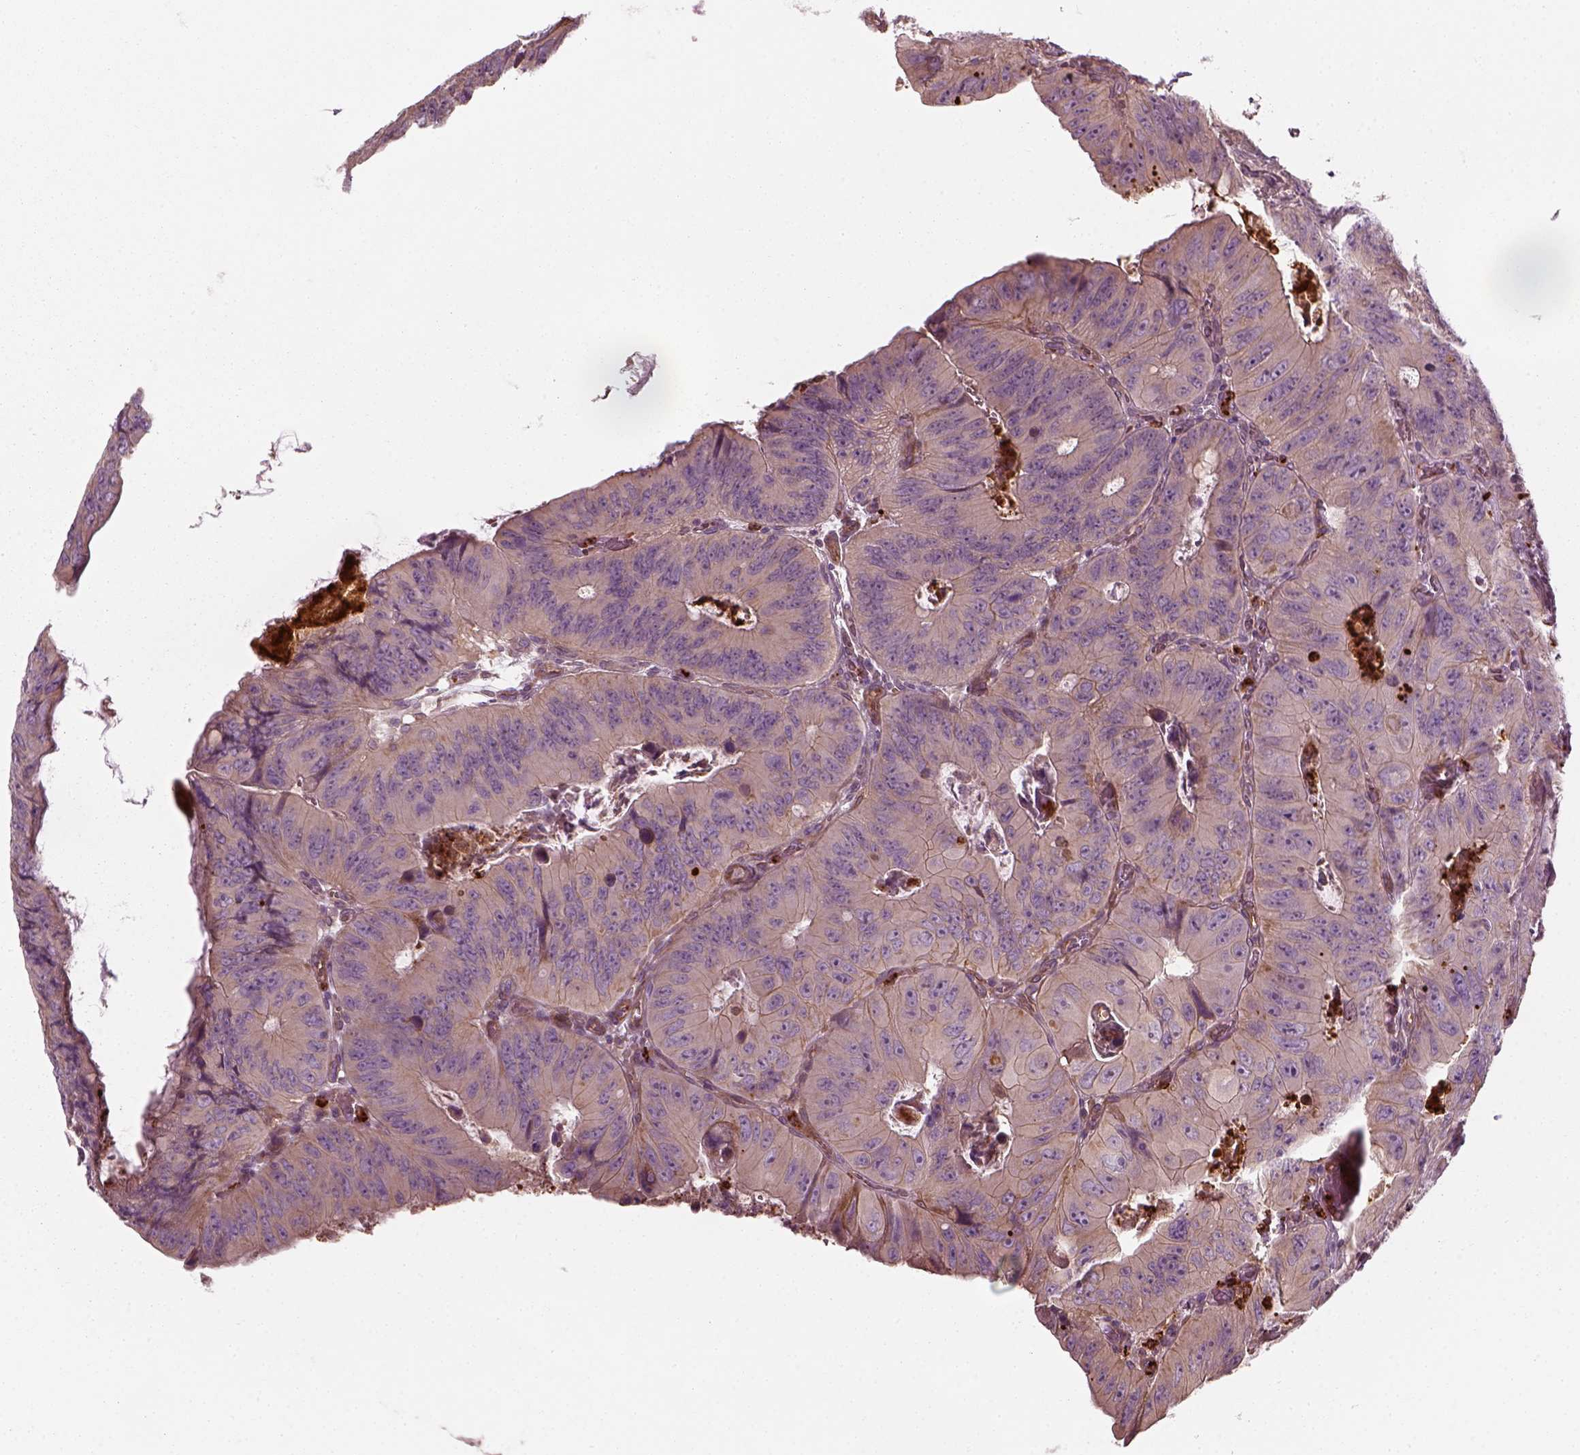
{"staining": {"intensity": "negative", "quantity": "none", "location": "none"}, "tissue": "colorectal cancer", "cell_type": "Tumor cells", "image_type": "cancer", "snomed": [{"axis": "morphology", "description": "Adenocarcinoma, NOS"}, {"axis": "topography", "description": "Colon"}], "caption": "Immunohistochemical staining of adenocarcinoma (colorectal) reveals no significant positivity in tumor cells.", "gene": "NPTN", "patient": {"sex": "female", "age": 84}}